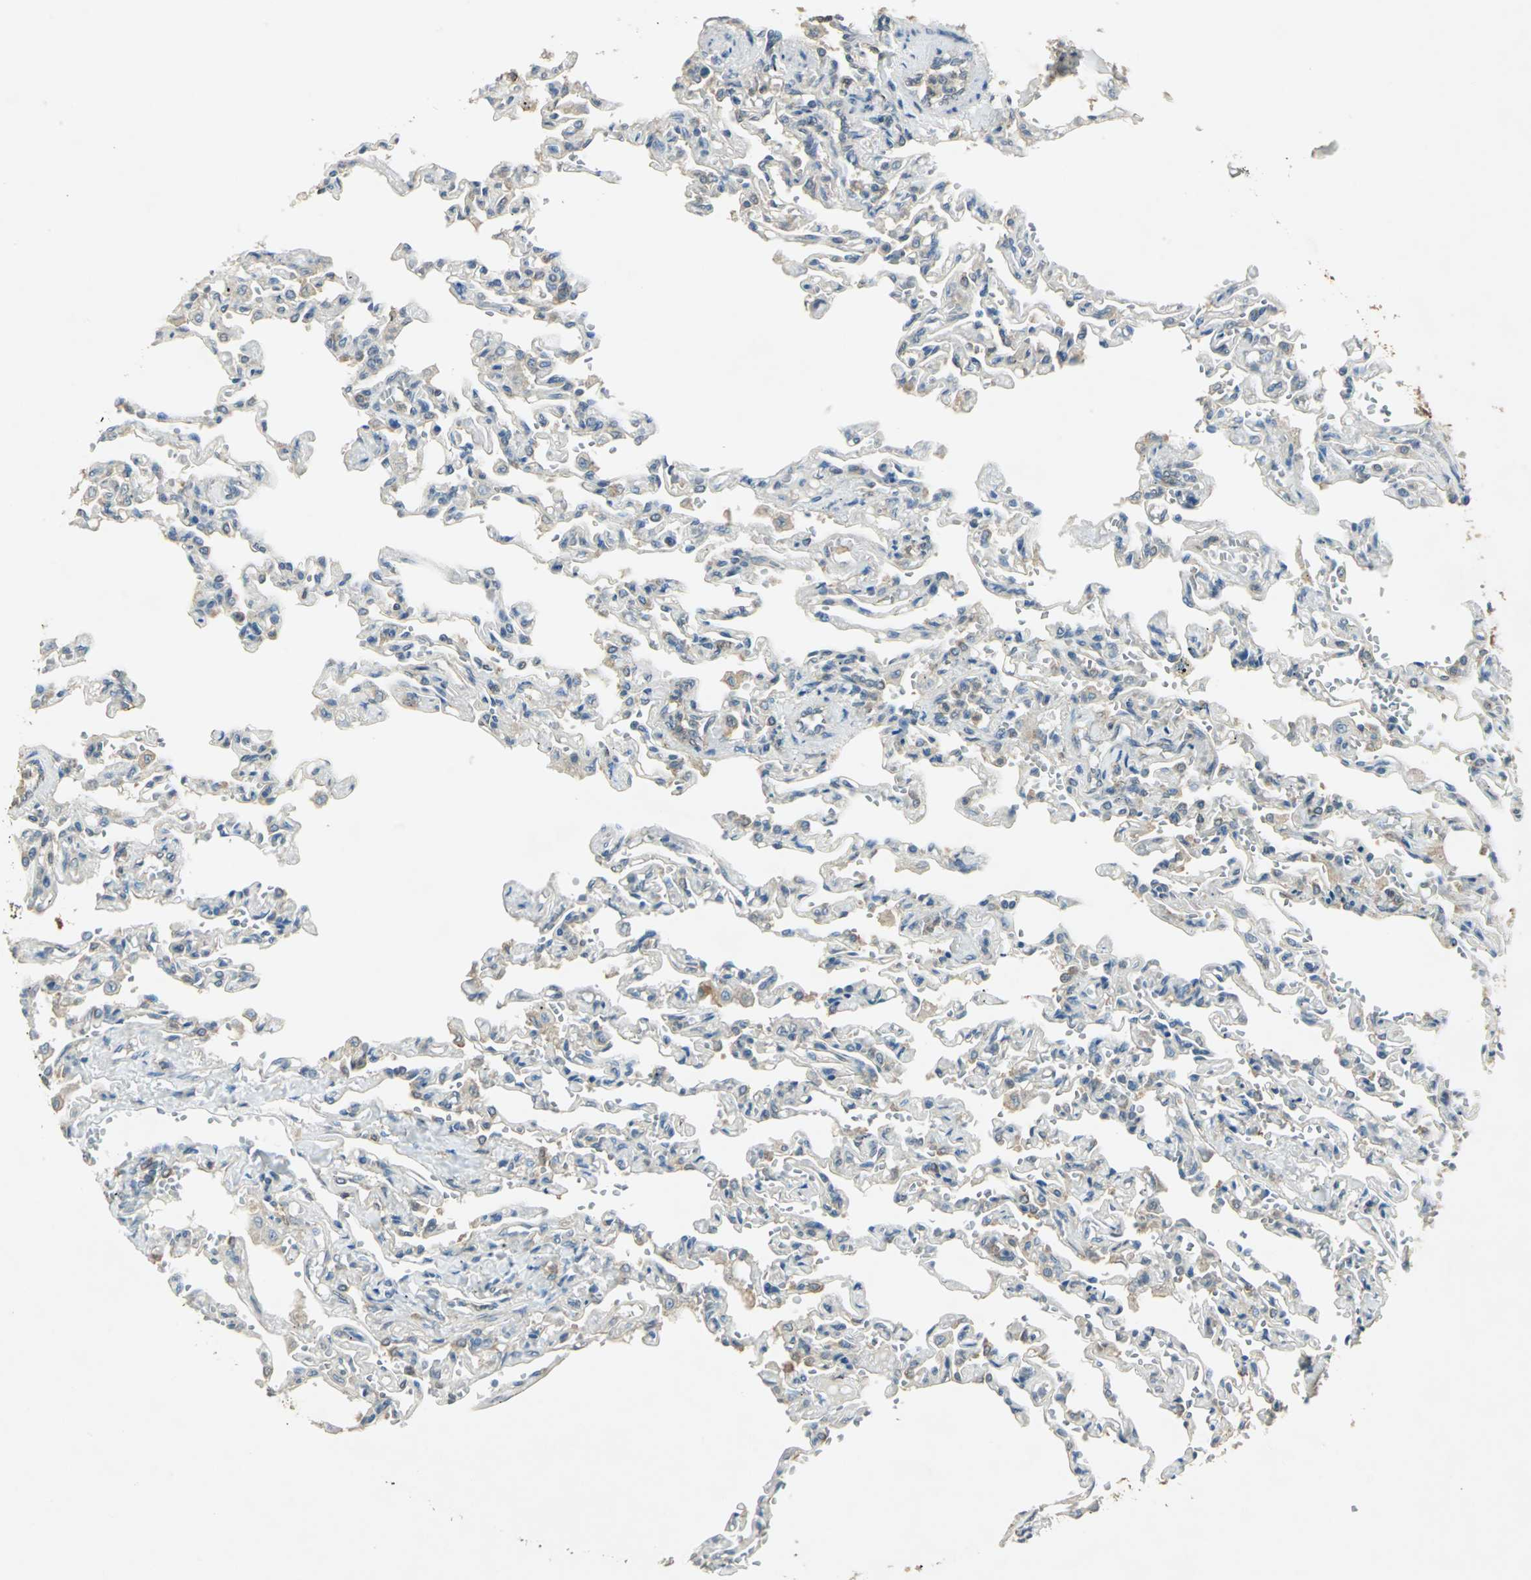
{"staining": {"intensity": "moderate", "quantity": "<25%", "location": "cytoplasmic/membranous"}, "tissue": "lung", "cell_type": "Alveolar cells", "image_type": "normal", "snomed": [{"axis": "morphology", "description": "Normal tissue, NOS"}, {"axis": "topography", "description": "Lung"}], "caption": "Immunohistochemical staining of benign human lung demonstrates moderate cytoplasmic/membranous protein positivity in approximately <25% of alveolar cells.", "gene": "SHC2", "patient": {"sex": "male", "age": 21}}